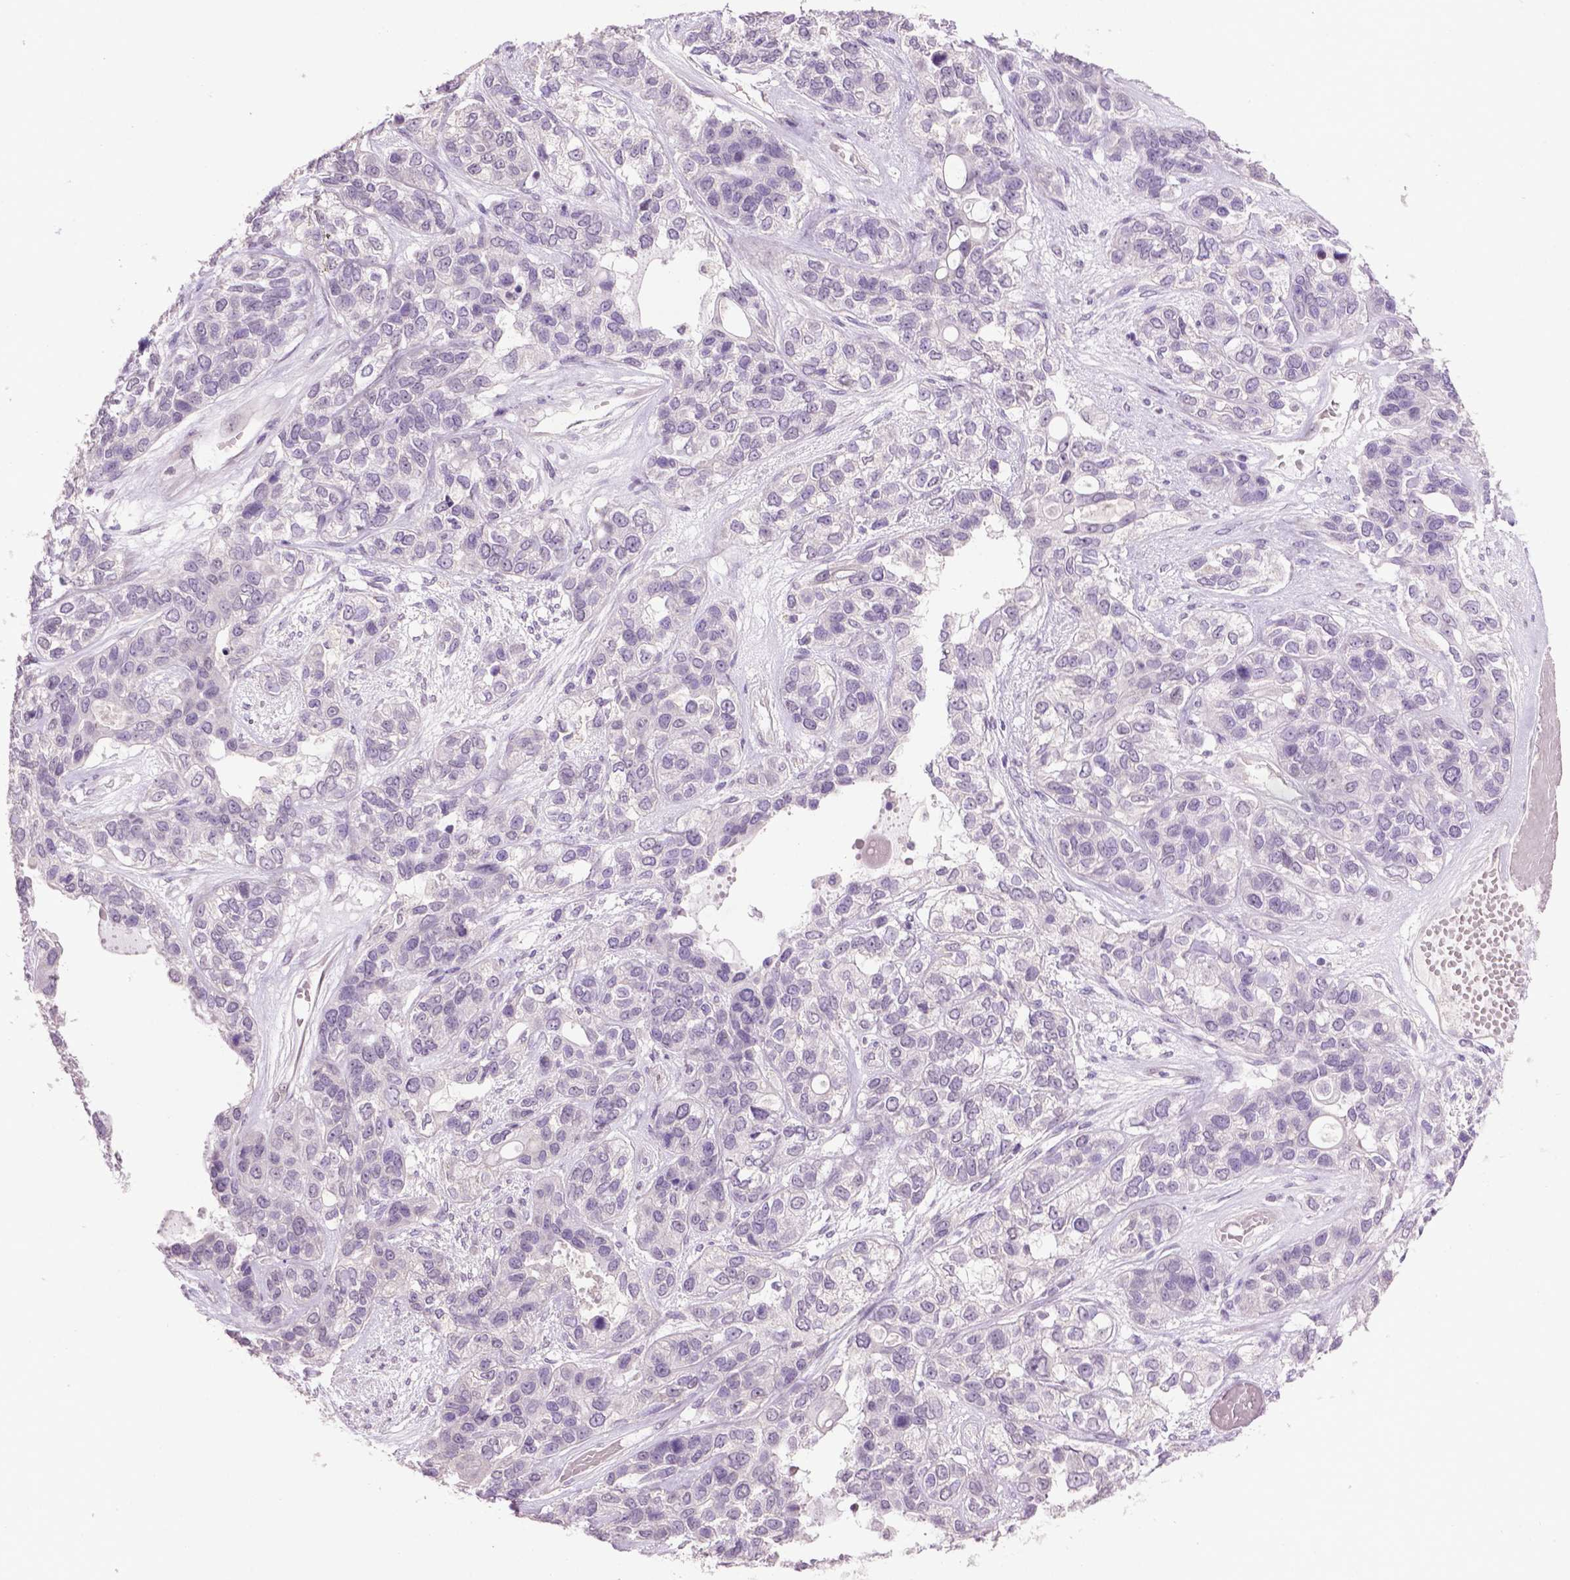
{"staining": {"intensity": "negative", "quantity": "none", "location": "none"}, "tissue": "lung cancer", "cell_type": "Tumor cells", "image_type": "cancer", "snomed": [{"axis": "morphology", "description": "Squamous cell carcinoma, NOS"}, {"axis": "topography", "description": "Lung"}], "caption": "Immunohistochemistry (IHC) photomicrograph of neoplastic tissue: lung cancer (squamous cell carcinoma) stained with DAB (3,3'-diaminobenzidine) reveals no significant protein expression in tumor cells.", "gene": "TH", "patient": {"sex": "female", "age": 70}}